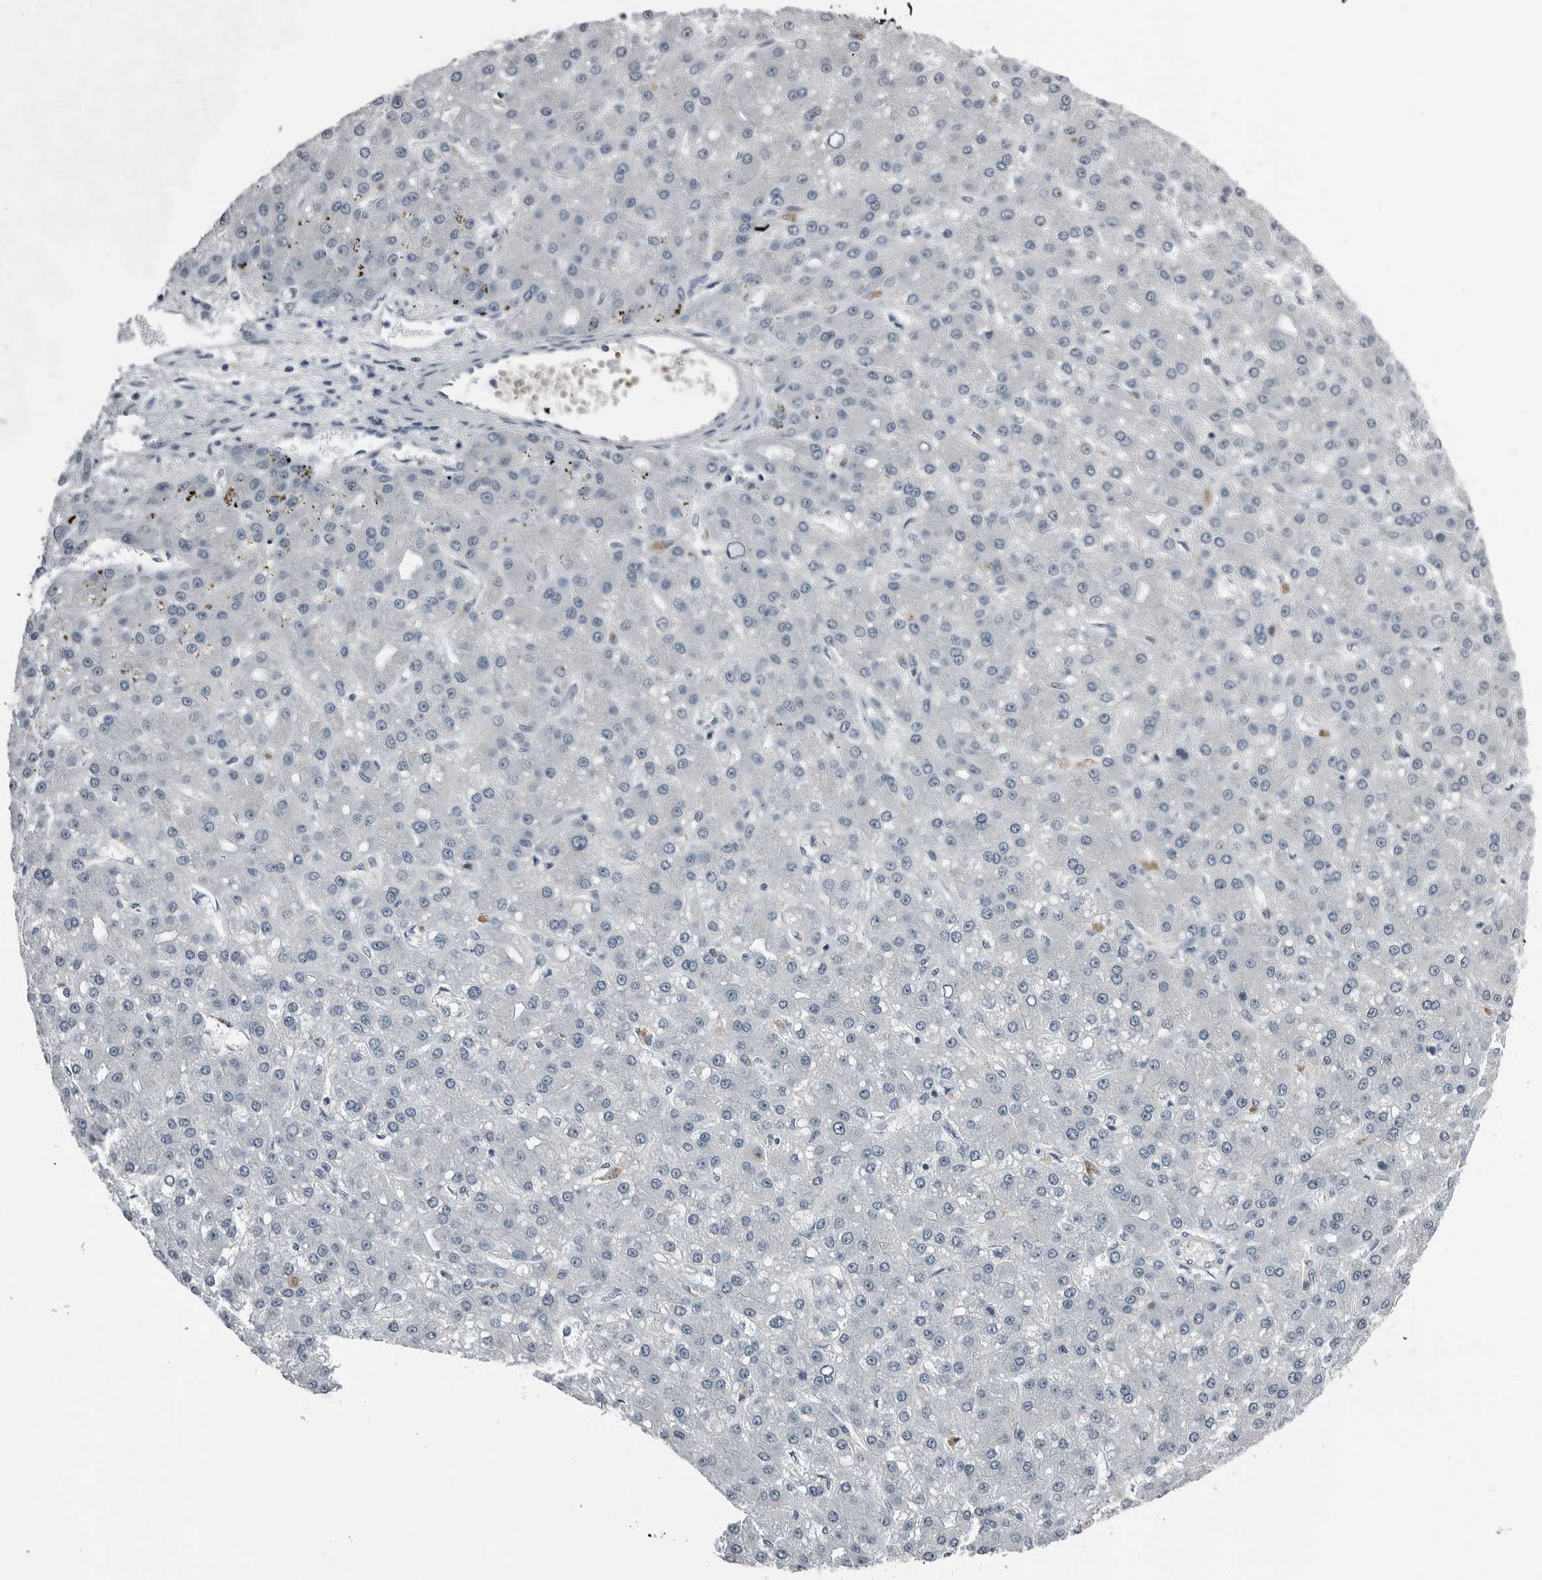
{"staining": {"intensity": "negative", "quantity": "none", "location": "none"}, "tissue": "liver cancer", "cell_type": "Tumor cells", "image_type": "cancer", "snomed": [{"axis": "morphology", "description": "Carcinoma, Hepatocellular, NOS"}, {"axis": "topography", "description": "Liver"}], "caption": "Immunohistochemistry of liver cancer reveals no staining in tumor cells.", "gene": "SPINK1", "patient": {"sex": "male", "age": 67}}